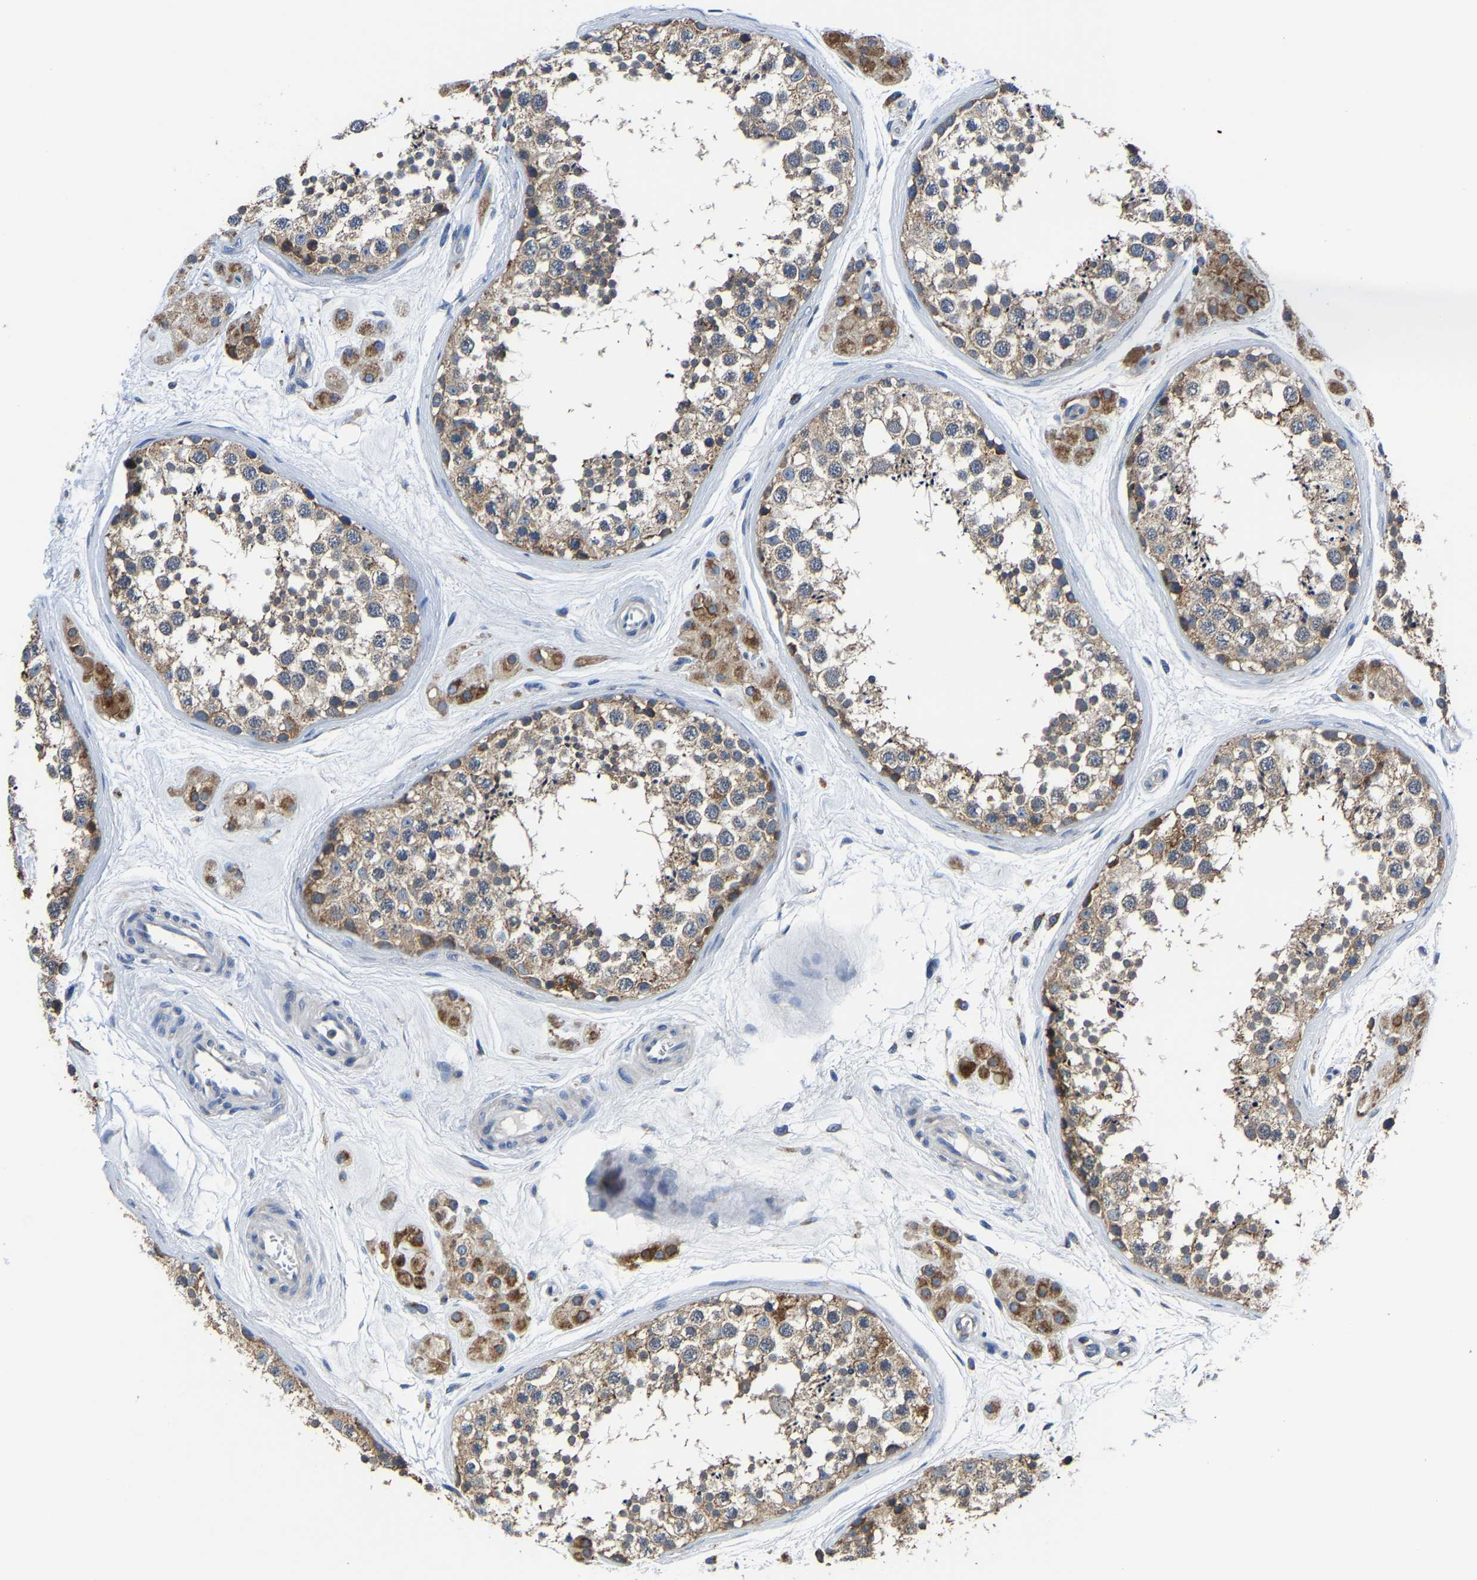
{"staining": {"intensity": "moderate", "quantity": ">75%", "location": "cytoplasmic/membranous"}, "tissue": "testis", "cell_type": "Cells in seminiferous ducts", "image_type": "normal", "snomed": [{"axis": "morphology", "description": "Normal tissue, NOS"}, {"axis": "topography", "description": "Testis"}], "caption": "Protein expression analysis of normal testis displays moderate cytoplasmic/membranous expression in approximately >75% of cells in seminiferous ducts.", "gene": "AGK", "patient": {"sex": "male", "age": 56}}